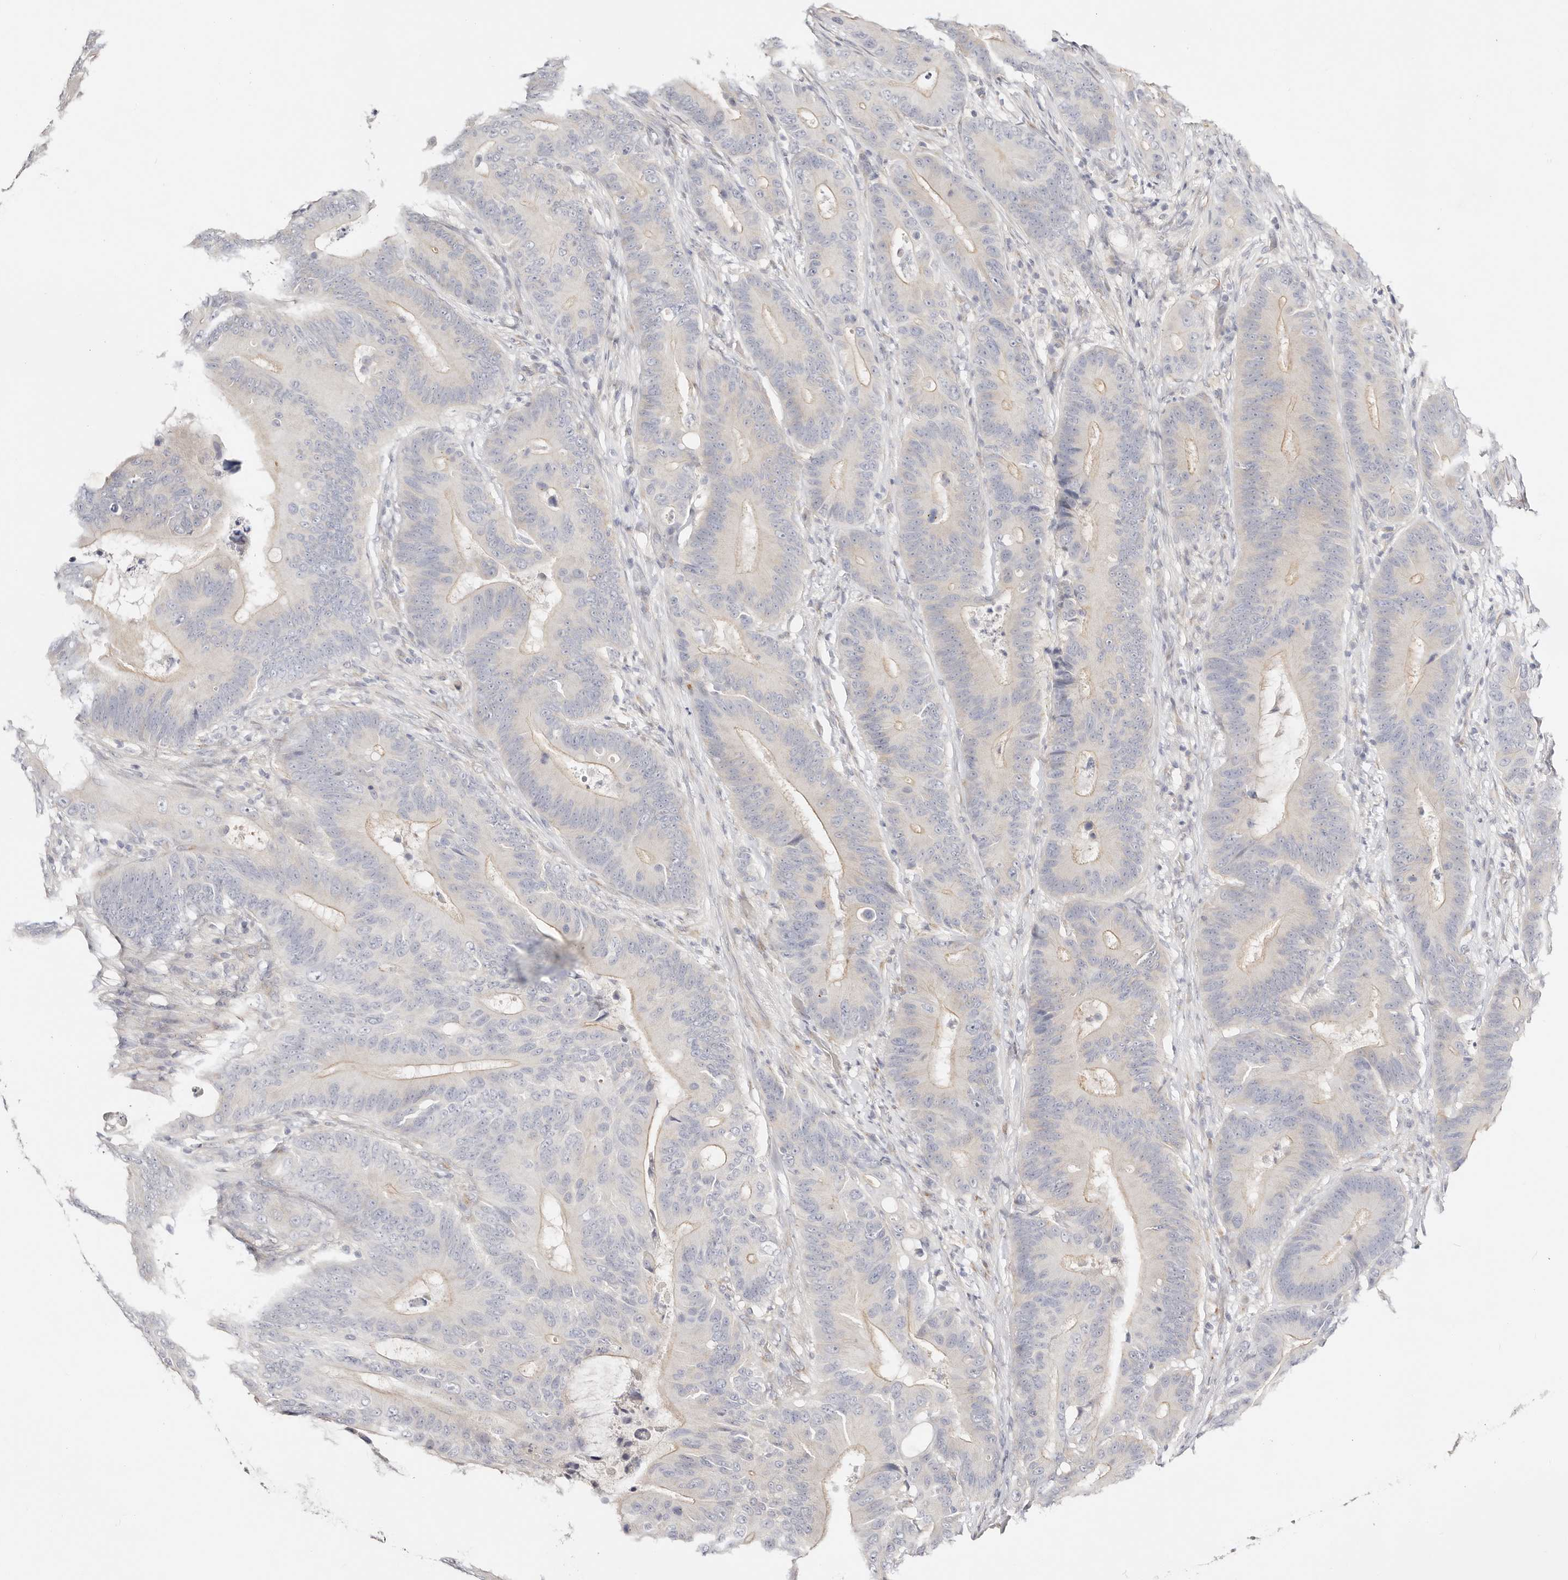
{"staining": {"intensity": "negative", "quantity": "none", "location": "none"}, "tissue": "colorectal cancer", "cell_type": "Tumor cells", "image_type": "cancer", "snomed": [{"axis": "morphology", "description": "Adenocarcinoma, NOS"}, {"axis": "topography", "description": "Colon"}], "caption": "This is an immunohistochemistry (IHC) micrograph of adenocarcinoma (colorectal). There is no positivity in tumor cells.", "gene": "DNASE1", "patient": {"sex": "male", "age": 83}}